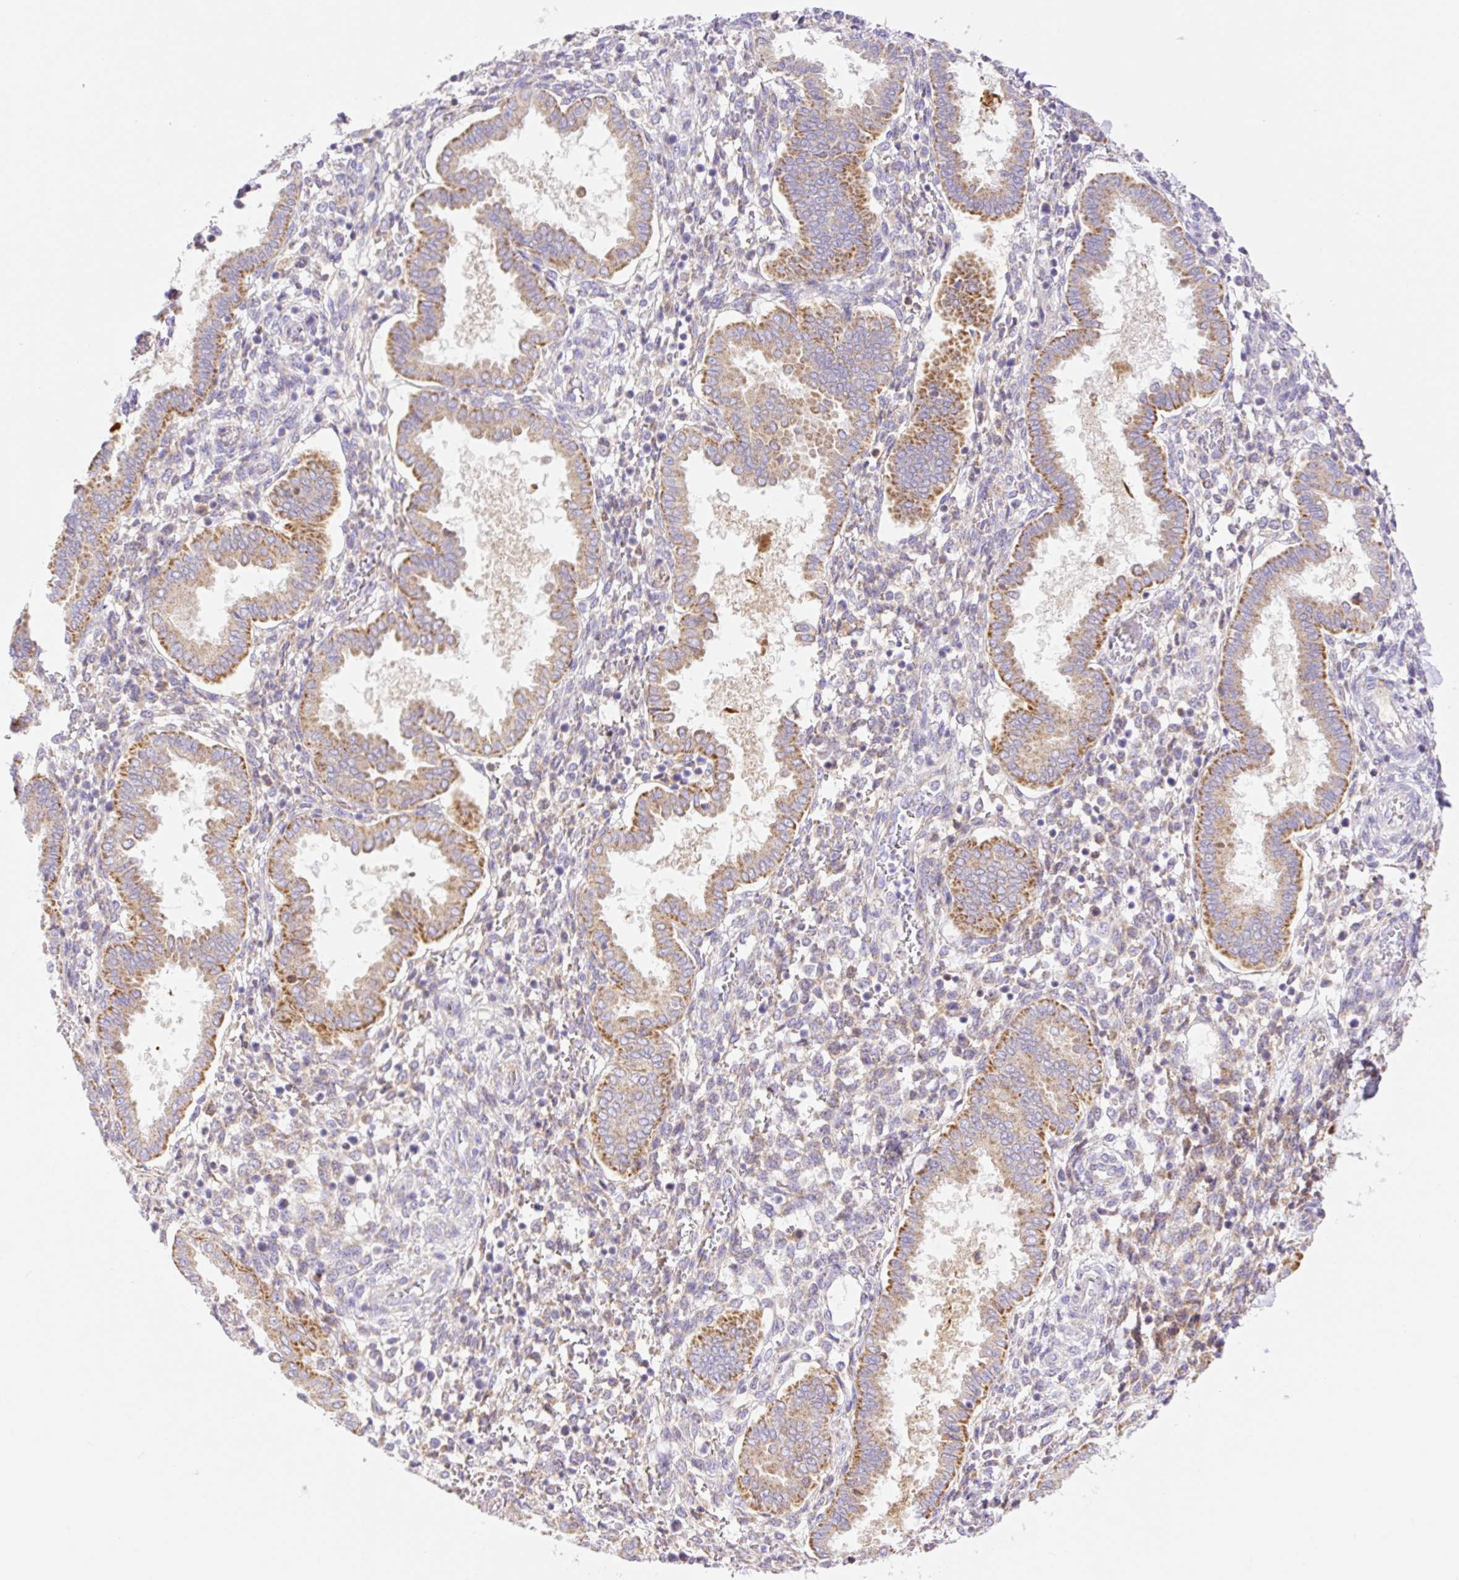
{"staining": {"intensity": "moderate", "quantity": "<25%", "location": "cytoplasmic/membranous"}, "tissue": "endometrium", "cell_type": "Cells in endometrial stroma", "image_type": "normal", "snomed": [{"axis": "morphology", "description": "Normal tissue, NOS"}, {"axis": "topography", "description": "Endometrium"}], "caption": "Immunohistochemistry of benign endometrium reveals low levels of moderate cytoplasmic/membranous staining in about <25% of cells in endometrial stroma.", "gene": "ETNK2", "patient": {"sex": "female", "age": 24}}